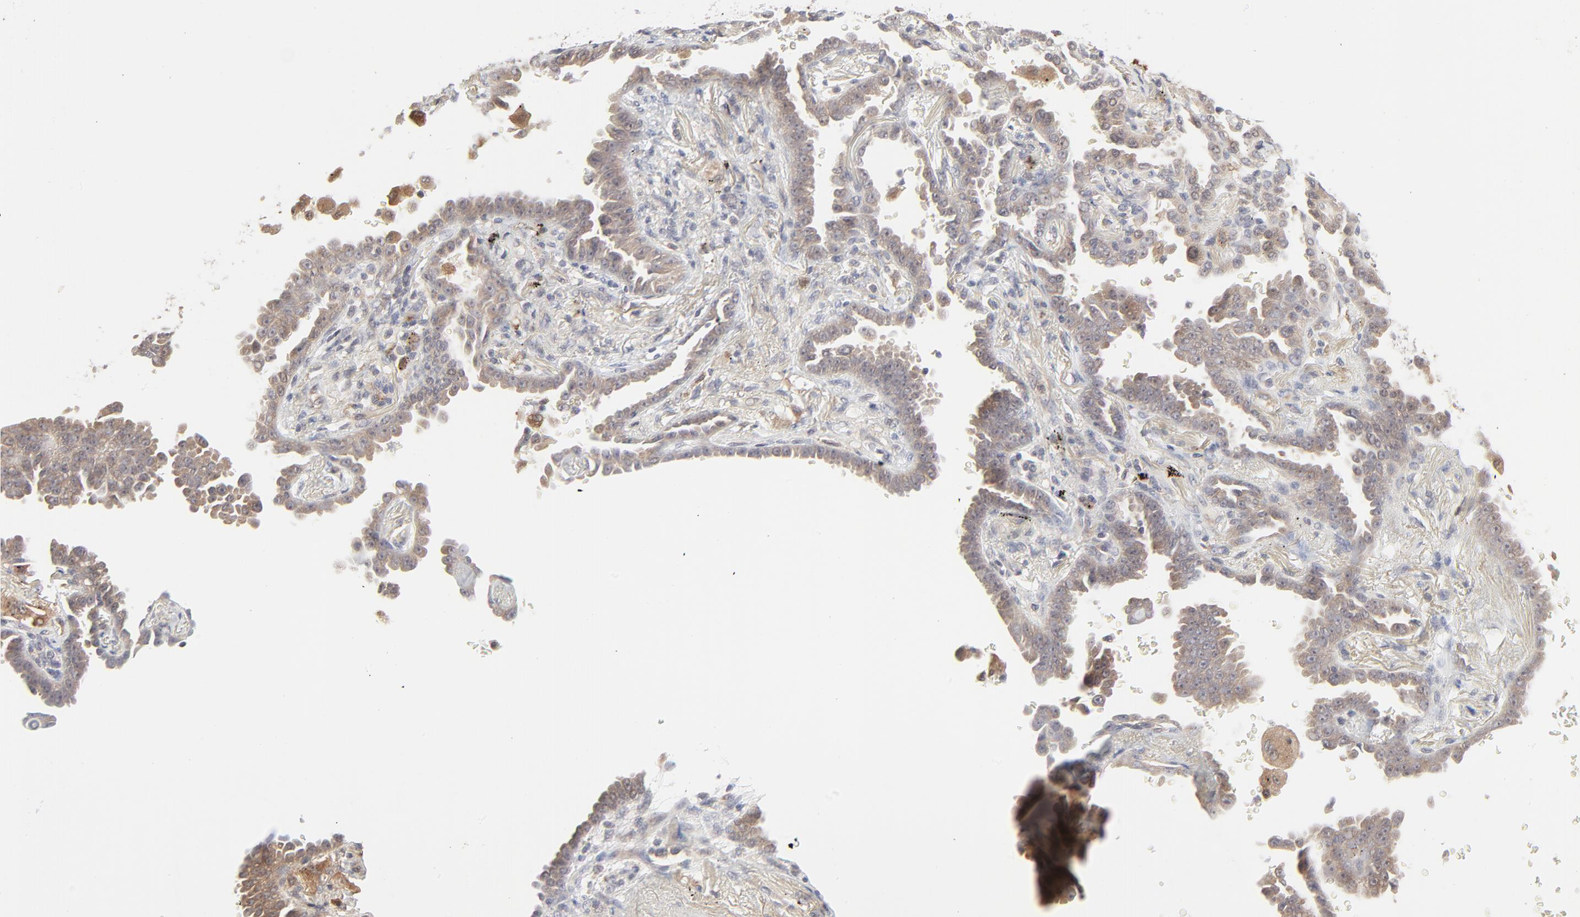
{"staining": {"intensity": "moderate", "quantity": ">75%", "location": "cytoplasmic/membranous"}, "tissue": "lung cancer", "cell_type": "Tumor cells", "image_type": "cancer", "snomed": [{"axis": "morphology", "description": "Adenocarcinoma, NOS"}, {"axis": "topography", "description": "Lung"}], "caption": "Protein staining of lung cancer (adenocarcinoma) tissue reveals moderate cytoplasmic/membranous staining in about >75% of tumor cells.", "gene": "RAB5C", "patient": {"sex": "female", "age": 64}}